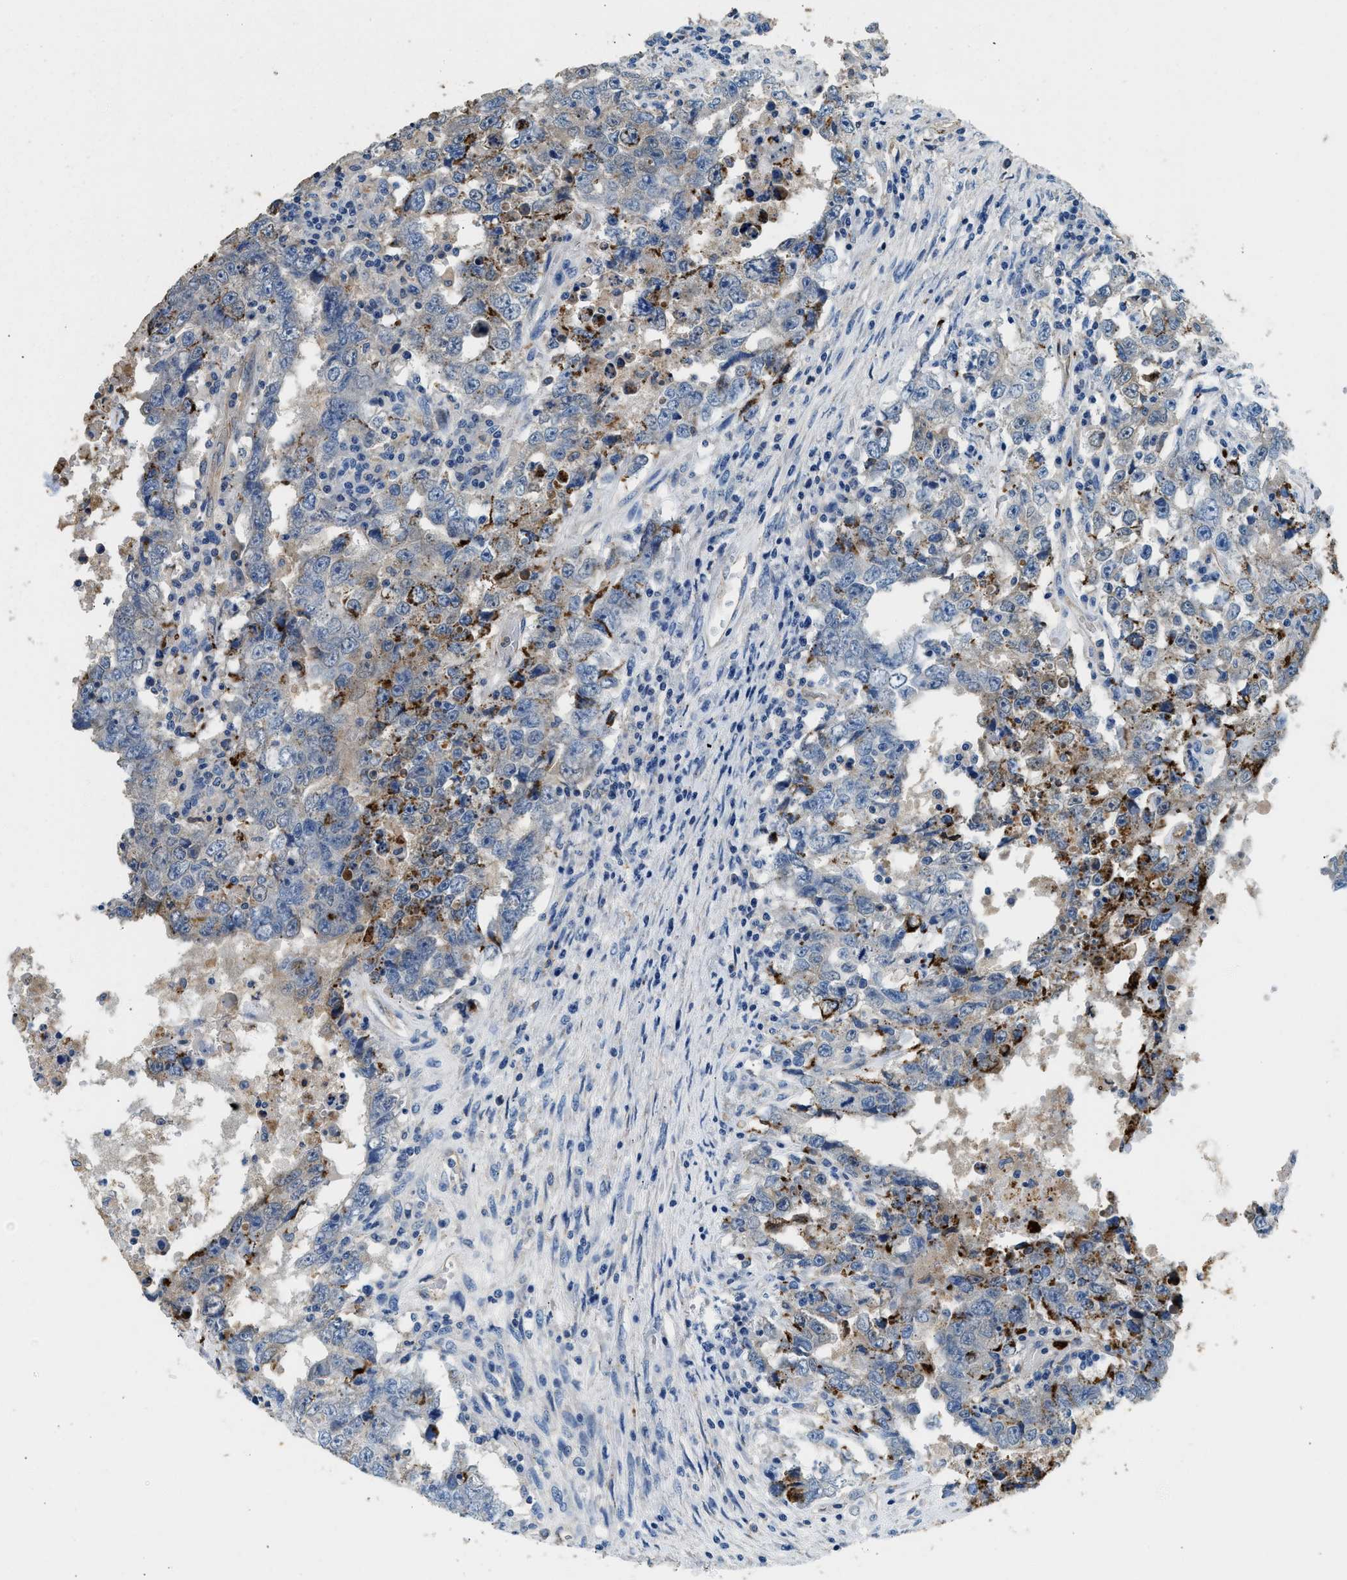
{"staining": {"intensity": "moderate", "quantity": "<25%", "location": "cytoplasmic/membranous"}, "tissue": "testis cancer", "cell_type": "Tumor cells", "image_type": "cancer", "snomed": [{"axis": "morphology", "description": "Carcinoma, Embryonal, NOS"}, {"axis": "topography", "description": "Testis"}], "caption": "Immunohistochemical staining of testis cancer reveals low levels of moderate cytoplasmic/membranous staining in approximately <25% of tumor cells.", "gene": "ANXA3", "patient": {"sex": "male", "age": 26}}